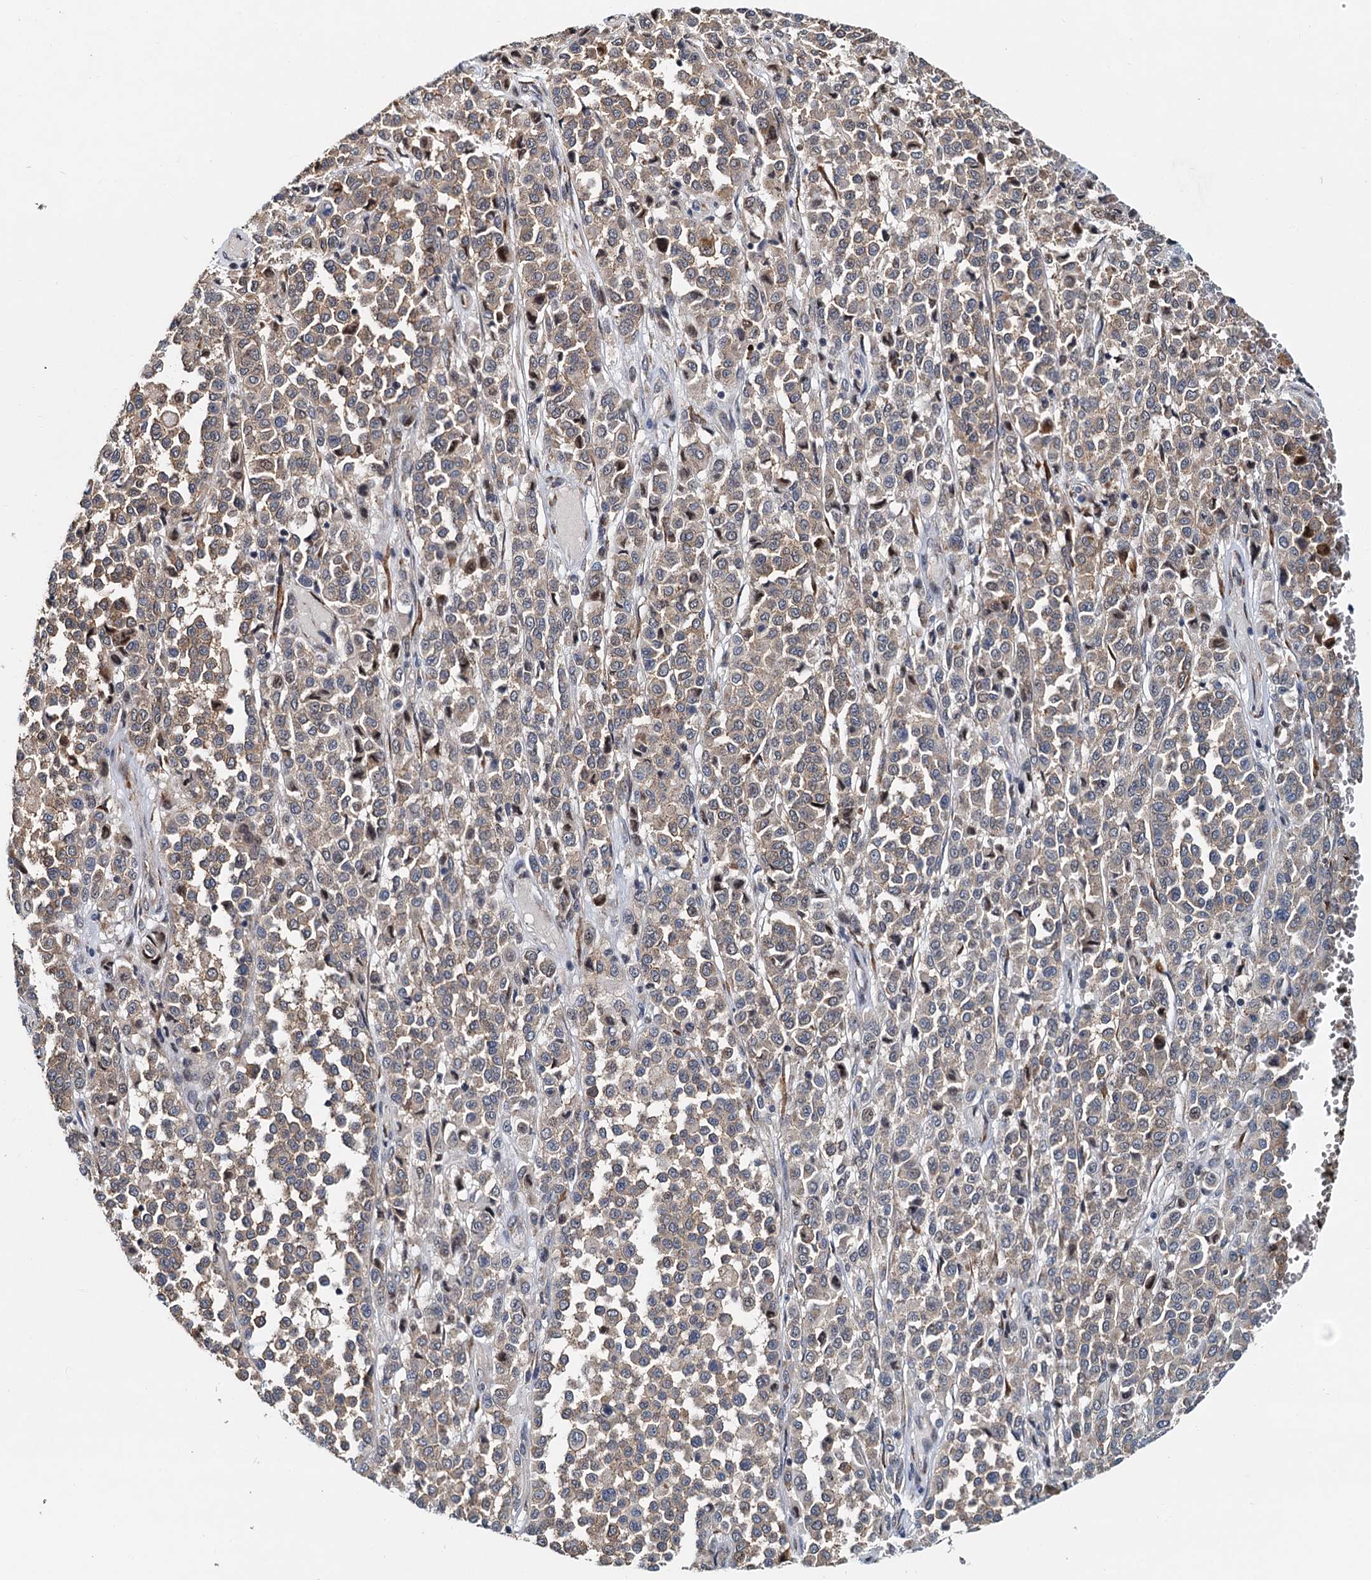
{"staining": {"intensity": "weak", "quantity": ">75%", "location": "cytoplasmic/membranous"}, "tissue": "melanoma", "cell_type": "Tumor cells", "image_type": "cancer", "snomed": [{"axis": "morphology", "description": "Malignant melanoma, Metastatic site"}, {"axis": "topography", "description": "Pancreas"}], "caption": "Protein positivity by immunohistochemistry displays weak cytoplasmic/membranous expression in approximately >75% of tumor cells in melanoma. The staining was performed using DAB to visualize the protein expression in brown, while the nuclei were stained in blue with hematoxylin (Magnification: 20x).", "gene": "DNAJC21", "patient": {"sex": "female", "age": 30}}